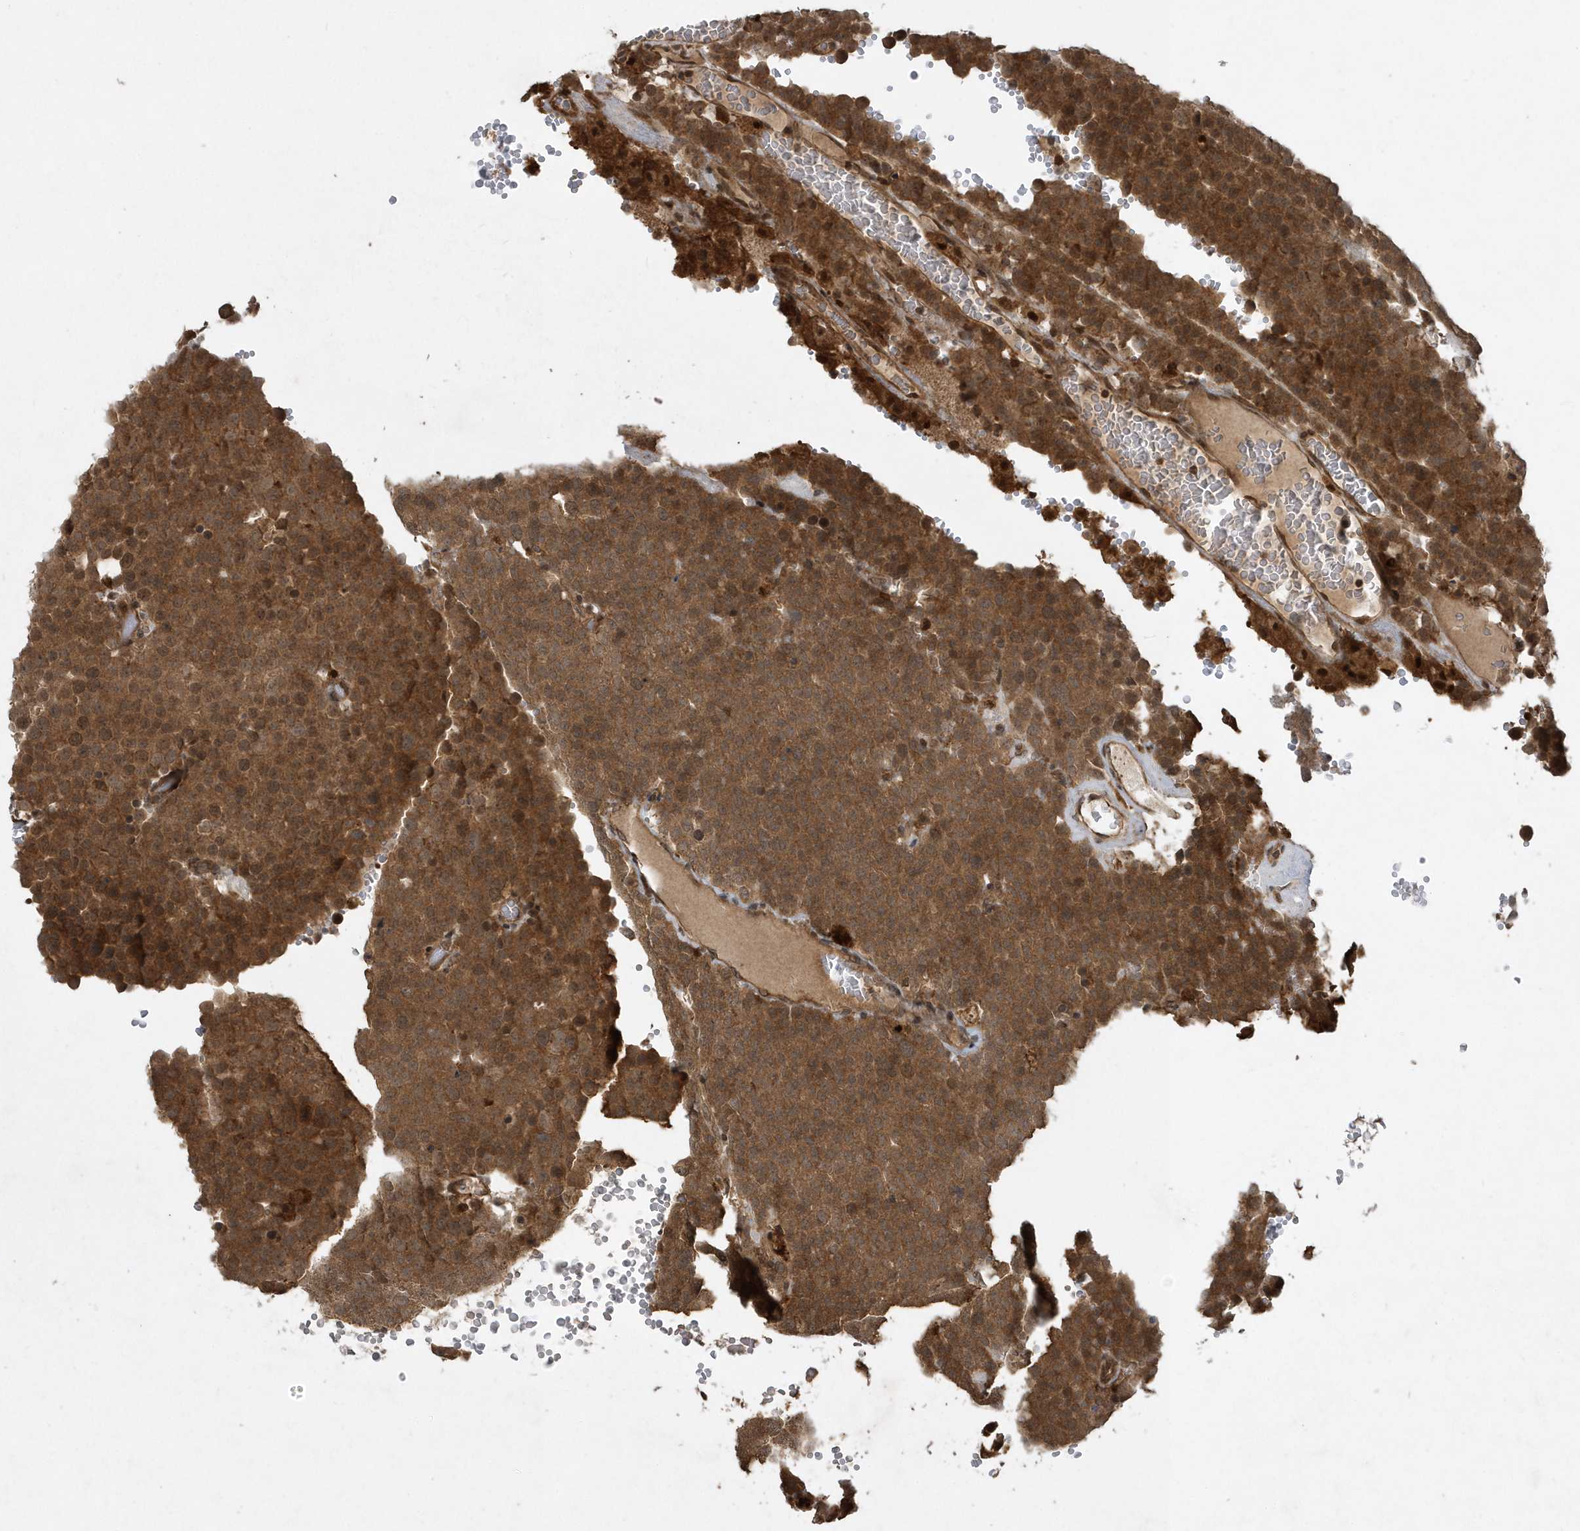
{"staining": {"intensity": "strong", "quantity": ">75%", "location": "cytoplasmic/membranous"}, "tissue": "testis cancer", "cell_type": "Tumor cells", "image_type": "cancer", "snomed": [{"axis": "morphology", "description": "Seminoma, NOS"}, {"axis": "topography", "description": "Testis"}], "caption": "Immunohistochemical staining of human testis cancer displays high levels of strong cytoplasmic/membranous protein positivity in approximately >75% of tumor cells.", "gene": "LACC1", "patient": {"sex": "male", "age": 71}}